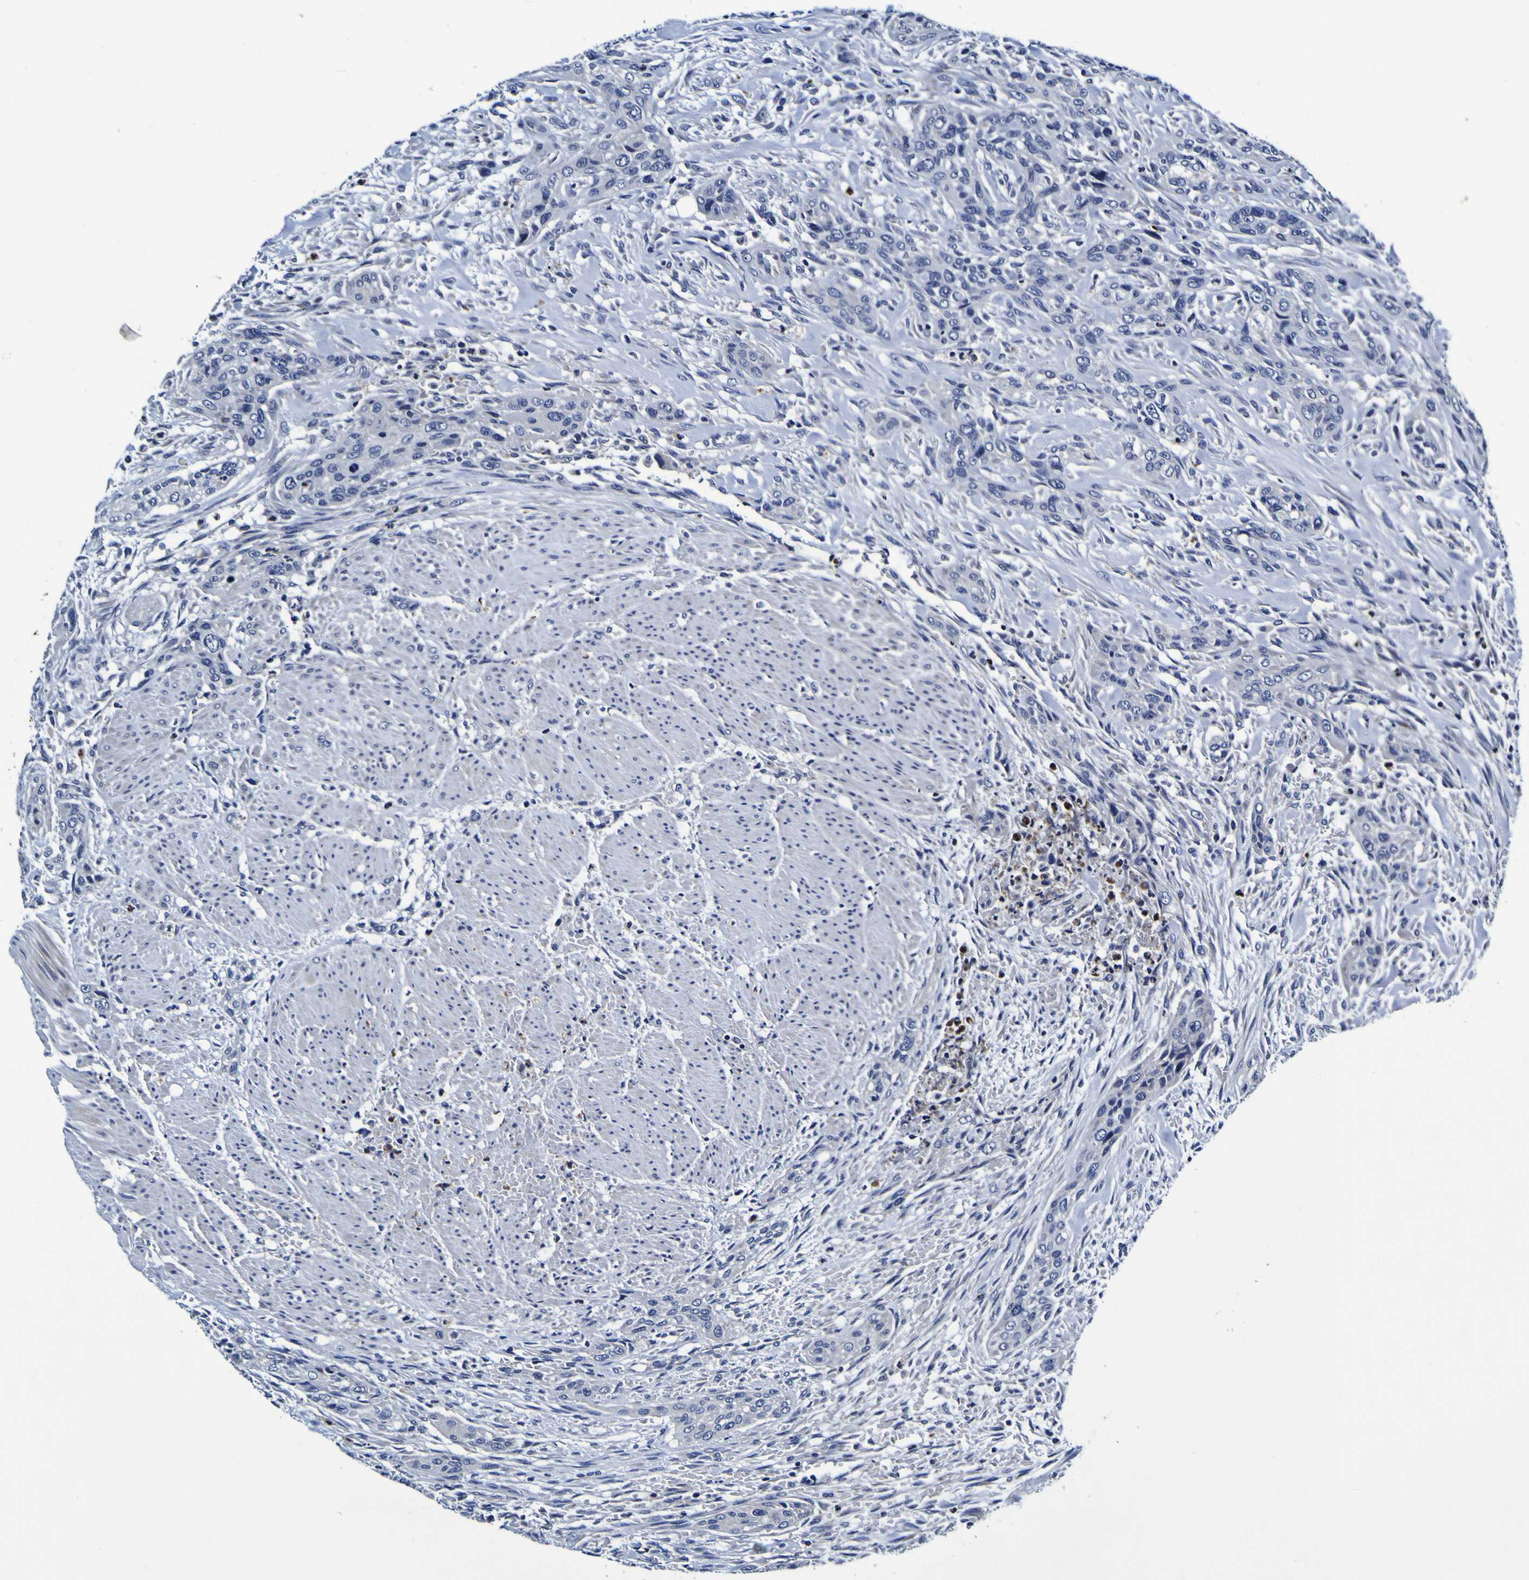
{"staining": {"intensity": "negative", "quantity": "none", "location": "none"}, "tissue": "urothelial cancer", "cell_type": "Tumor cells", "image_type": "cancer", "snomed": [{"axis": "morphology", "description": "Urothelial carcinoma, High grade"}, {"axis": "topography", "description": "Urinary bladder"}], "caption": "DAB (3,3'-diaminobenzidine) immunohistochemical staining of urothelial cancer exhibits no significant expression in tumor cells.", "gene": "PANK4", "patient": {"sex": "male", "age": 35}}